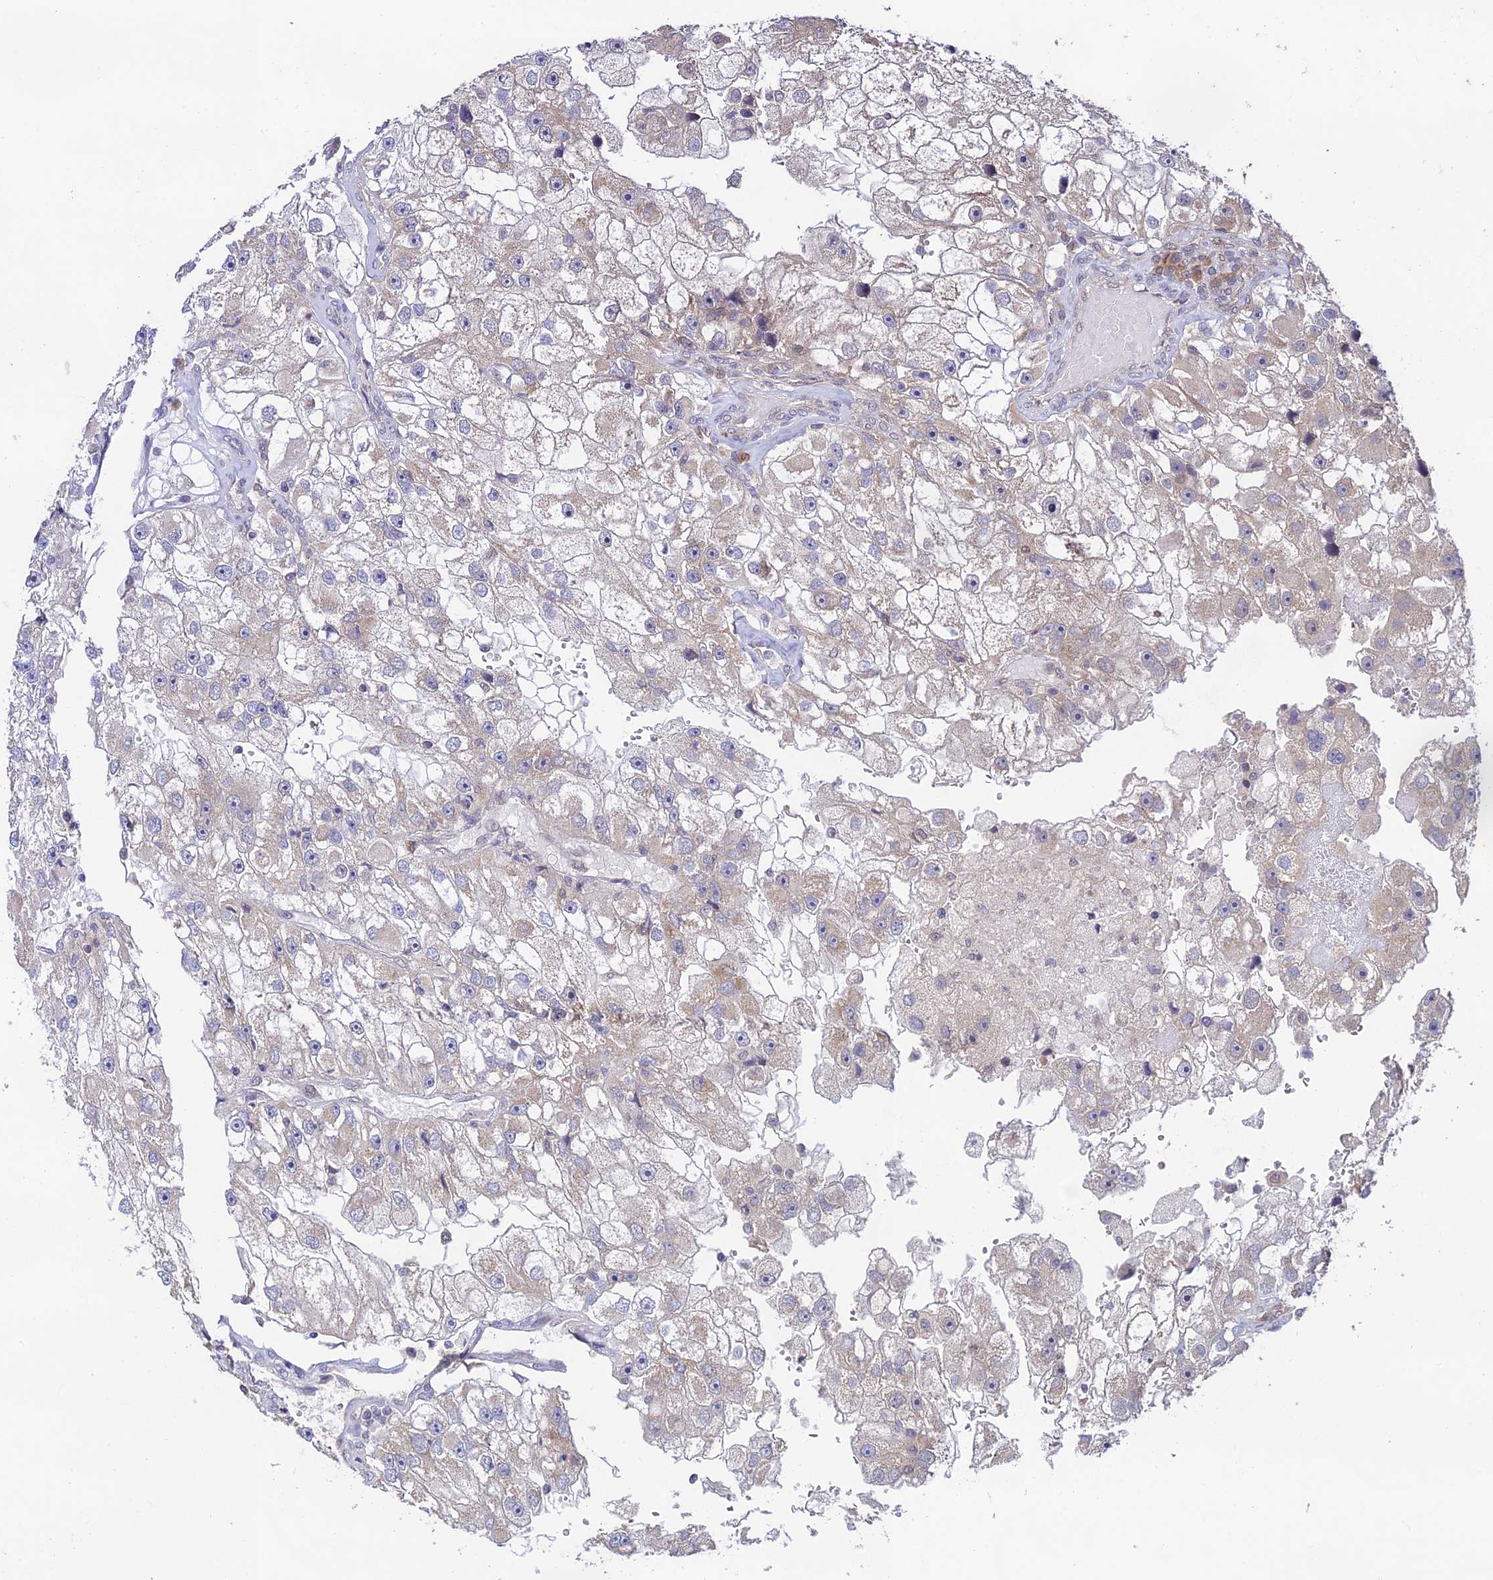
{"staining": {"intensity": "negative", "quantity": "none", "location": "none"}, "tissue": "renal cancer", "cell_type": "Tumor cells", "image_type": "cancer", "snomed": [{"axis": "morphology", "description": "Adenocarcinoma, NOS"}, {"axis": "topography", "description": "Kidney"}], "caption": "IHC image of neoplastic tissue: renal adenocarcinoma stained with DAB (3,3'-diaminobenzidine) displays no significant protein positivity in tumor cells. Brightfield microscopy of immunohistochemistry stained with DAB (3,3'-diaminobenzidine) (brown) and hematoxylin (blue), captured at high magnification.", "gene": "TRIM40", "patient": {"sex": "male", "age": 63}}